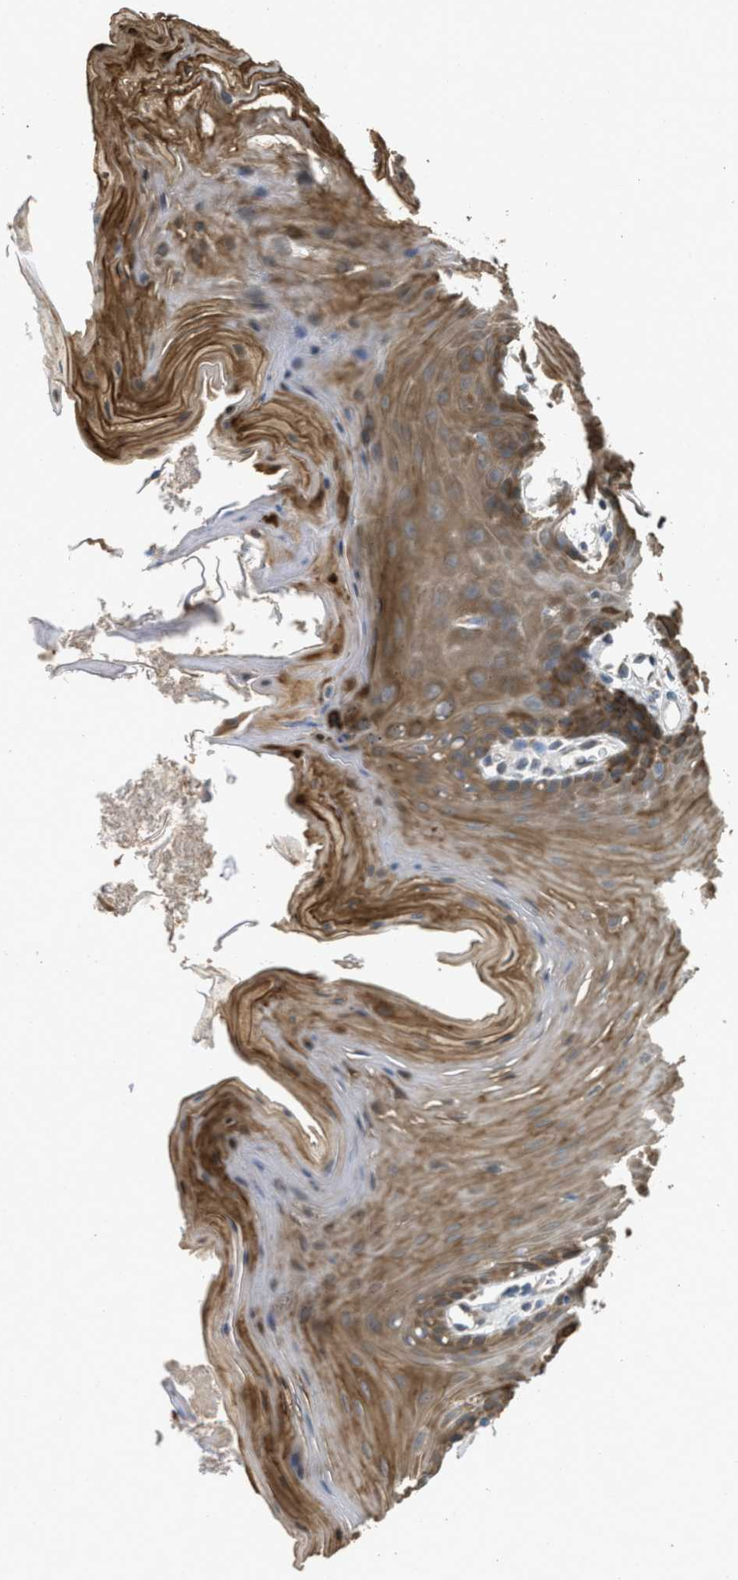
{"staining": {"intensity": "moderate", "quantity": ">75%", "location": "cytoplasmic/membranous"}, "tissue": "oral mucosa", "cell_type": "Squamous epithelial cells", "image_type": "normal", "snomed": [{"axis": "morphology", "description": "Normal tissue, NOS"}, {"axis": "morphology", "description": "Squamous cell carcinoma, NOS"}, {"axis": "topography", "description": "Oral tissue"}, {"axis": "topography", "description": "Head-Neck"}], "caption": "Immunohistochemical staining of benign oral mucosa reveals >75% levels of moderate cytoplasmic/membranous protein staining in approximately >75% of squamous epithelial cells. Nuclei are stained in blue.", "gene": "BAG3", "patient": {"sex": "male", "age": 71}}